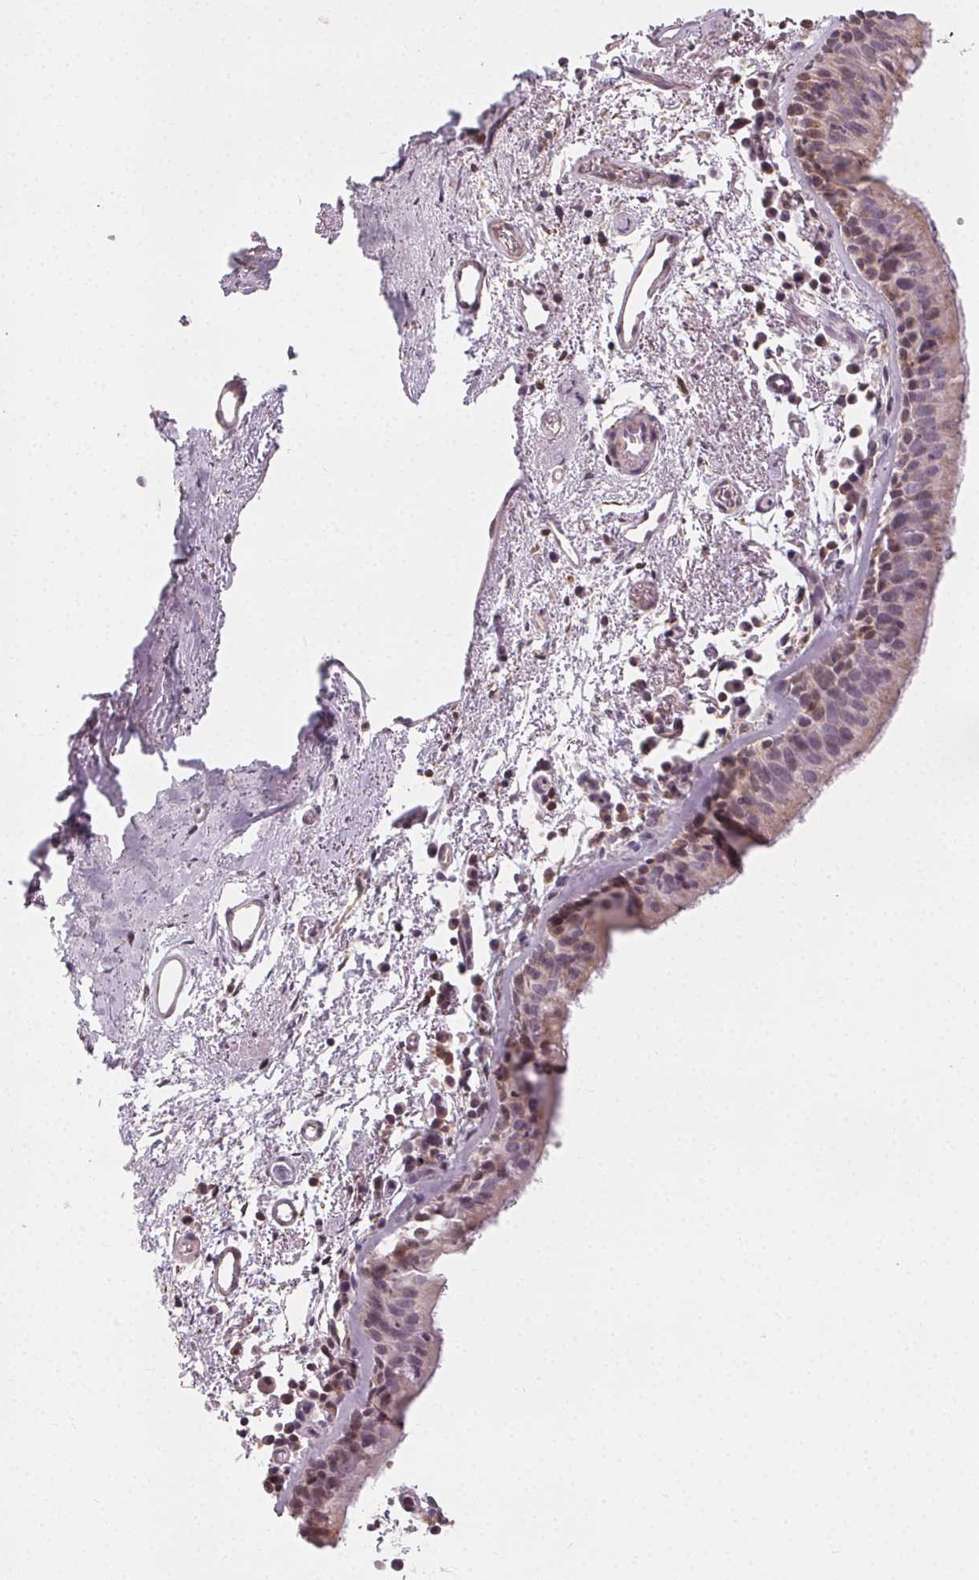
{"staining": {"intensity": "weak", "quantity": "25%-75%", "location": "cytoplasmic/membranous"}, "tissue": "bronchus", "cell_type": "Respiratory epithelial cells", "image_type": "normal", "snomed": [{"axis": "morphology", "description": "Normal tissue, NOS"}, {"axis": "morphology", "description": "Adenocarcinoma, NOS"}, {"axis": "topography", "description": "Bronchus"}], "caption": "Normal bronchus displays weak cytoplasmic/membranous expression in approximately 25%-75% of respiratory epithelial cells, visualized by immunohistochemistry.", "gene": "NCOA4", "patient": {"sex": "male", "age": 68}}